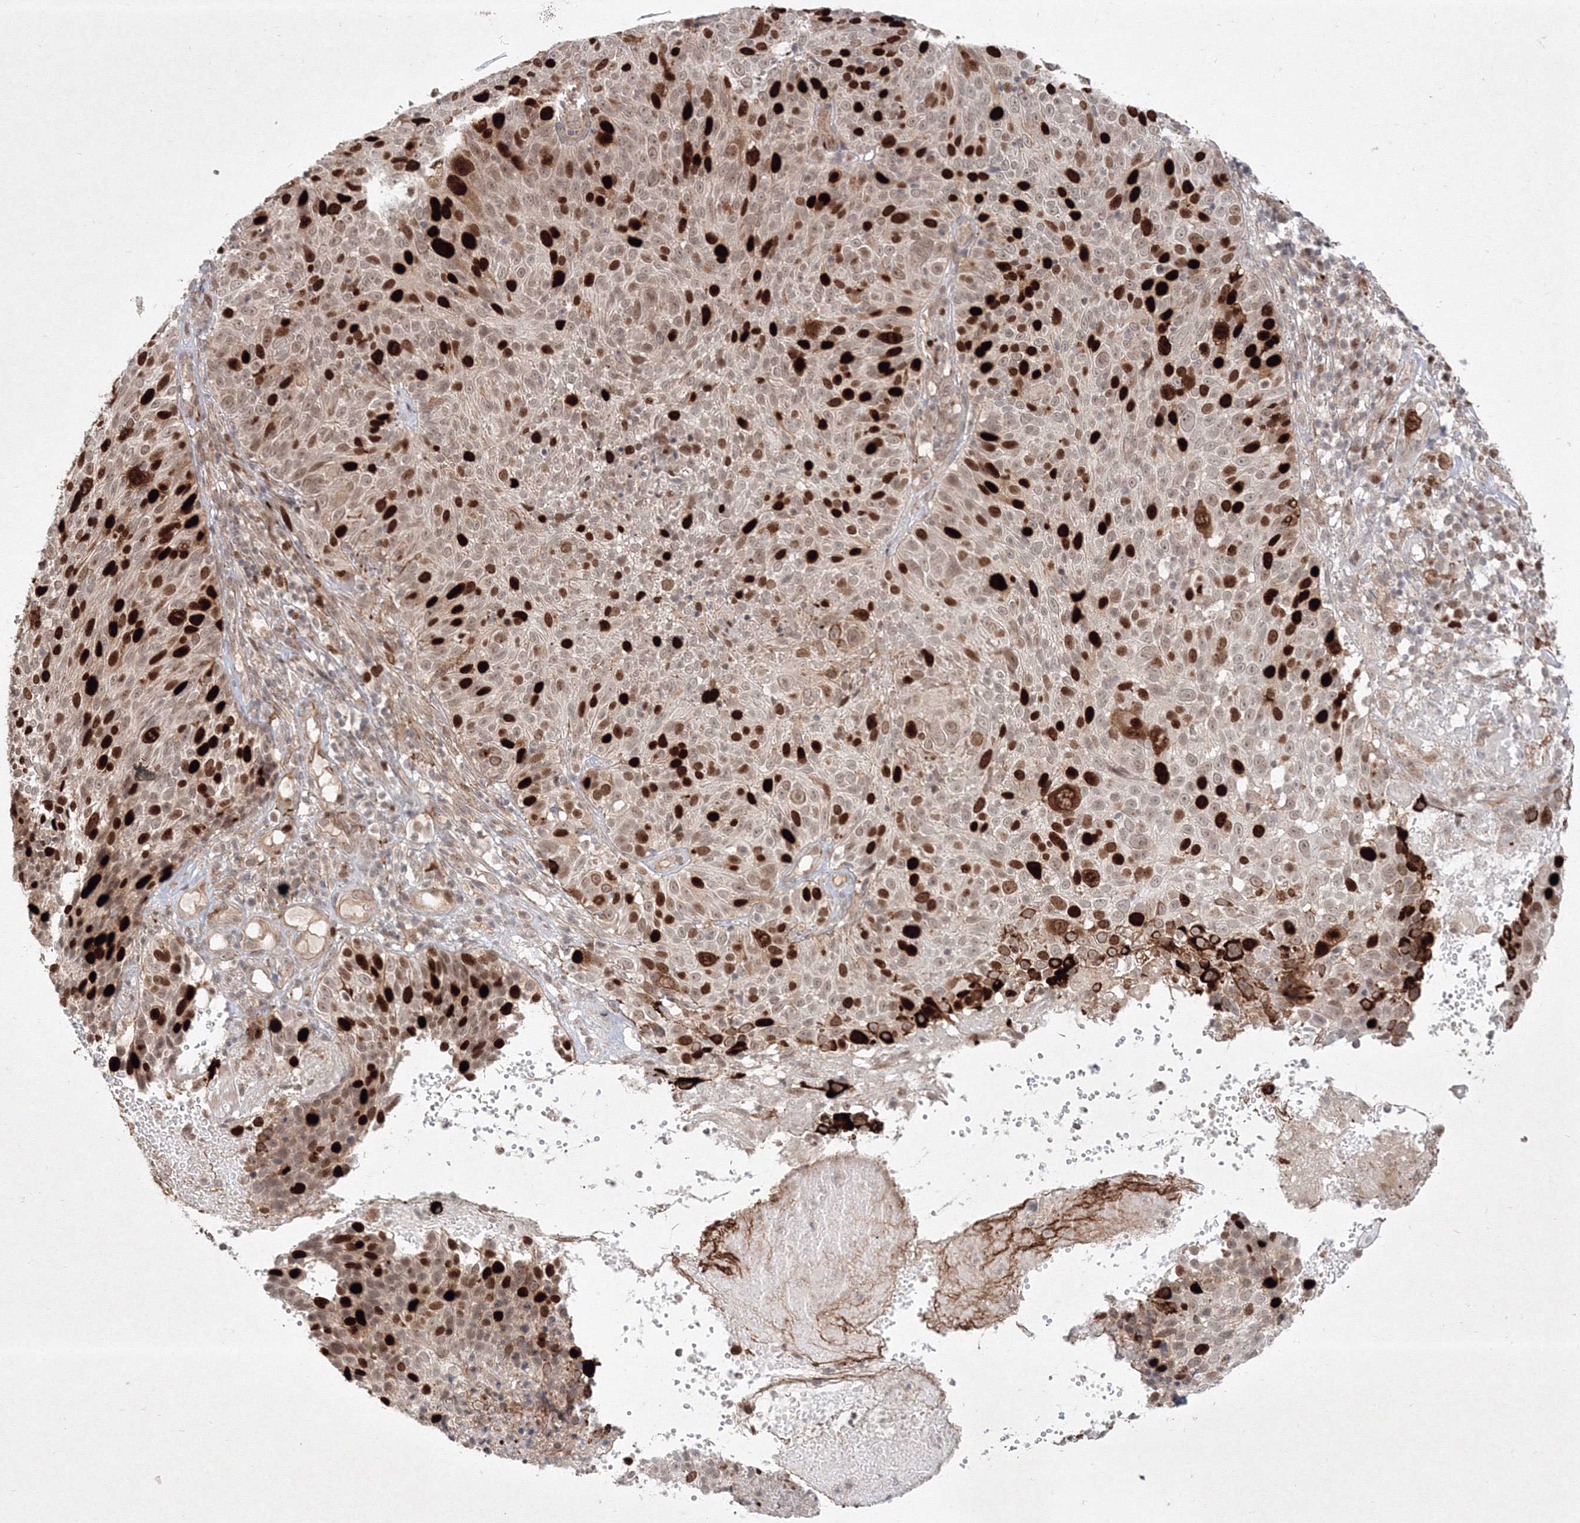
{"staining": {"intensity": "strong", "quantity": "25%-75%", "location": "nuclear"}, "tissue": "cervical cancer", "cell_type": "Tumor cells", "image_type": "cancer", "snomed": [{"axis": "morphology", "description": "Squamous cell carcinoma, NOS"}, {"axis": "topography", "description": "Cervix"}], "caption": "Immunohistochemistry (IHC) (DAB) staining of human cervical cancer (squamous cell carcinoma) demonstrates strong nuclear protein staining in about 25%-75% of tumor cells.", "gene": "KIF20A", "patient": {"sex": "female", "age": 74}}